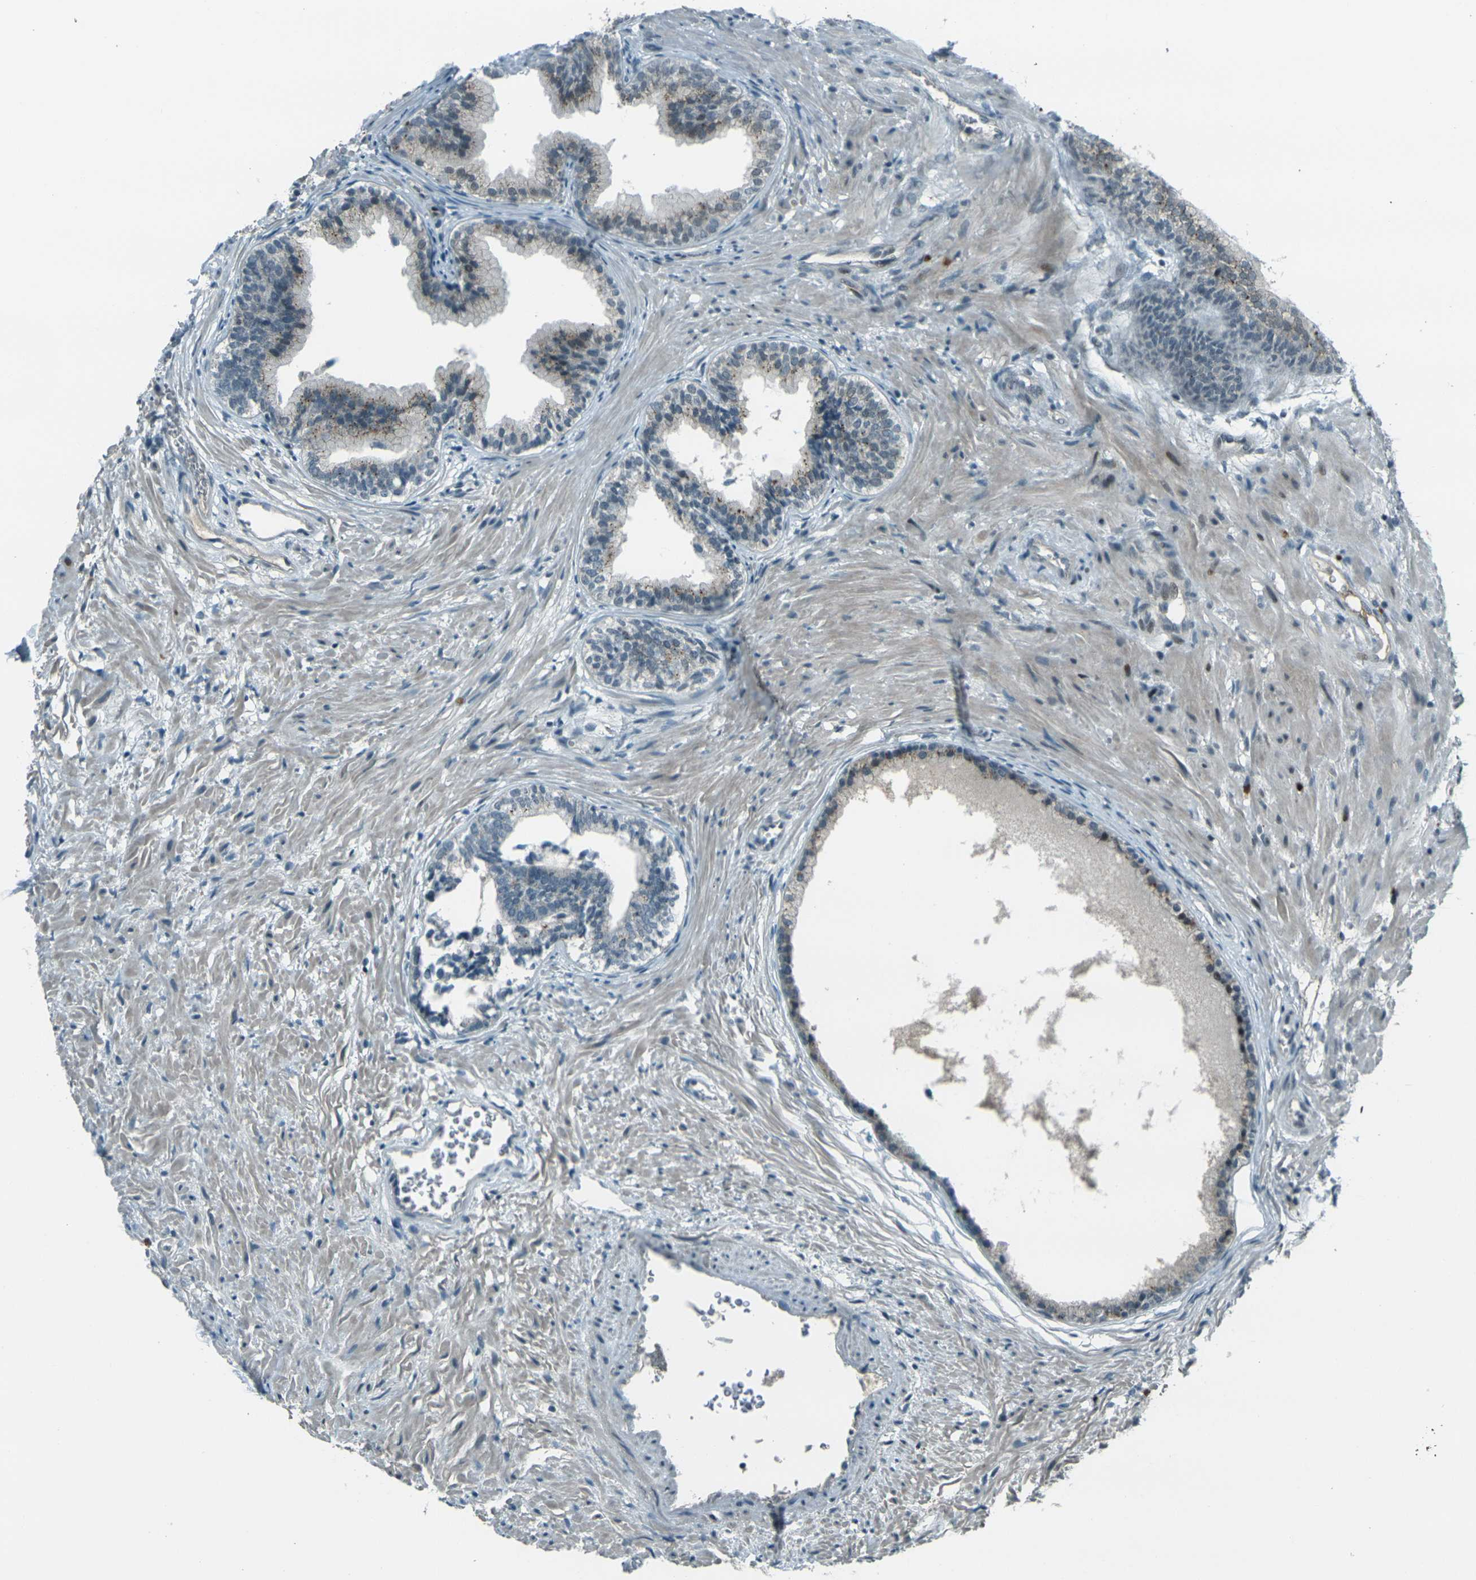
{"staining": {"intensity": "negative", "quantity": "none", "location": "none"}, "tissue": "prostate", "cell_type": "Glandular cells", "image_type": "normal", "snomed": [{"axis": "morphology", "description": "Normal tissue, NOS"}, {"axis": "topography", "description": "Prostate"}], "caption": "The micrograph displays no significant expression in glandular cells of prostate. Brightfield microscopy of immunohistochemistry stained with DAB (brown) and hematoxylin (blue), captured at high magnification.", "gene": "GPR19", "patient": {"sex": "male", "age": 76}}